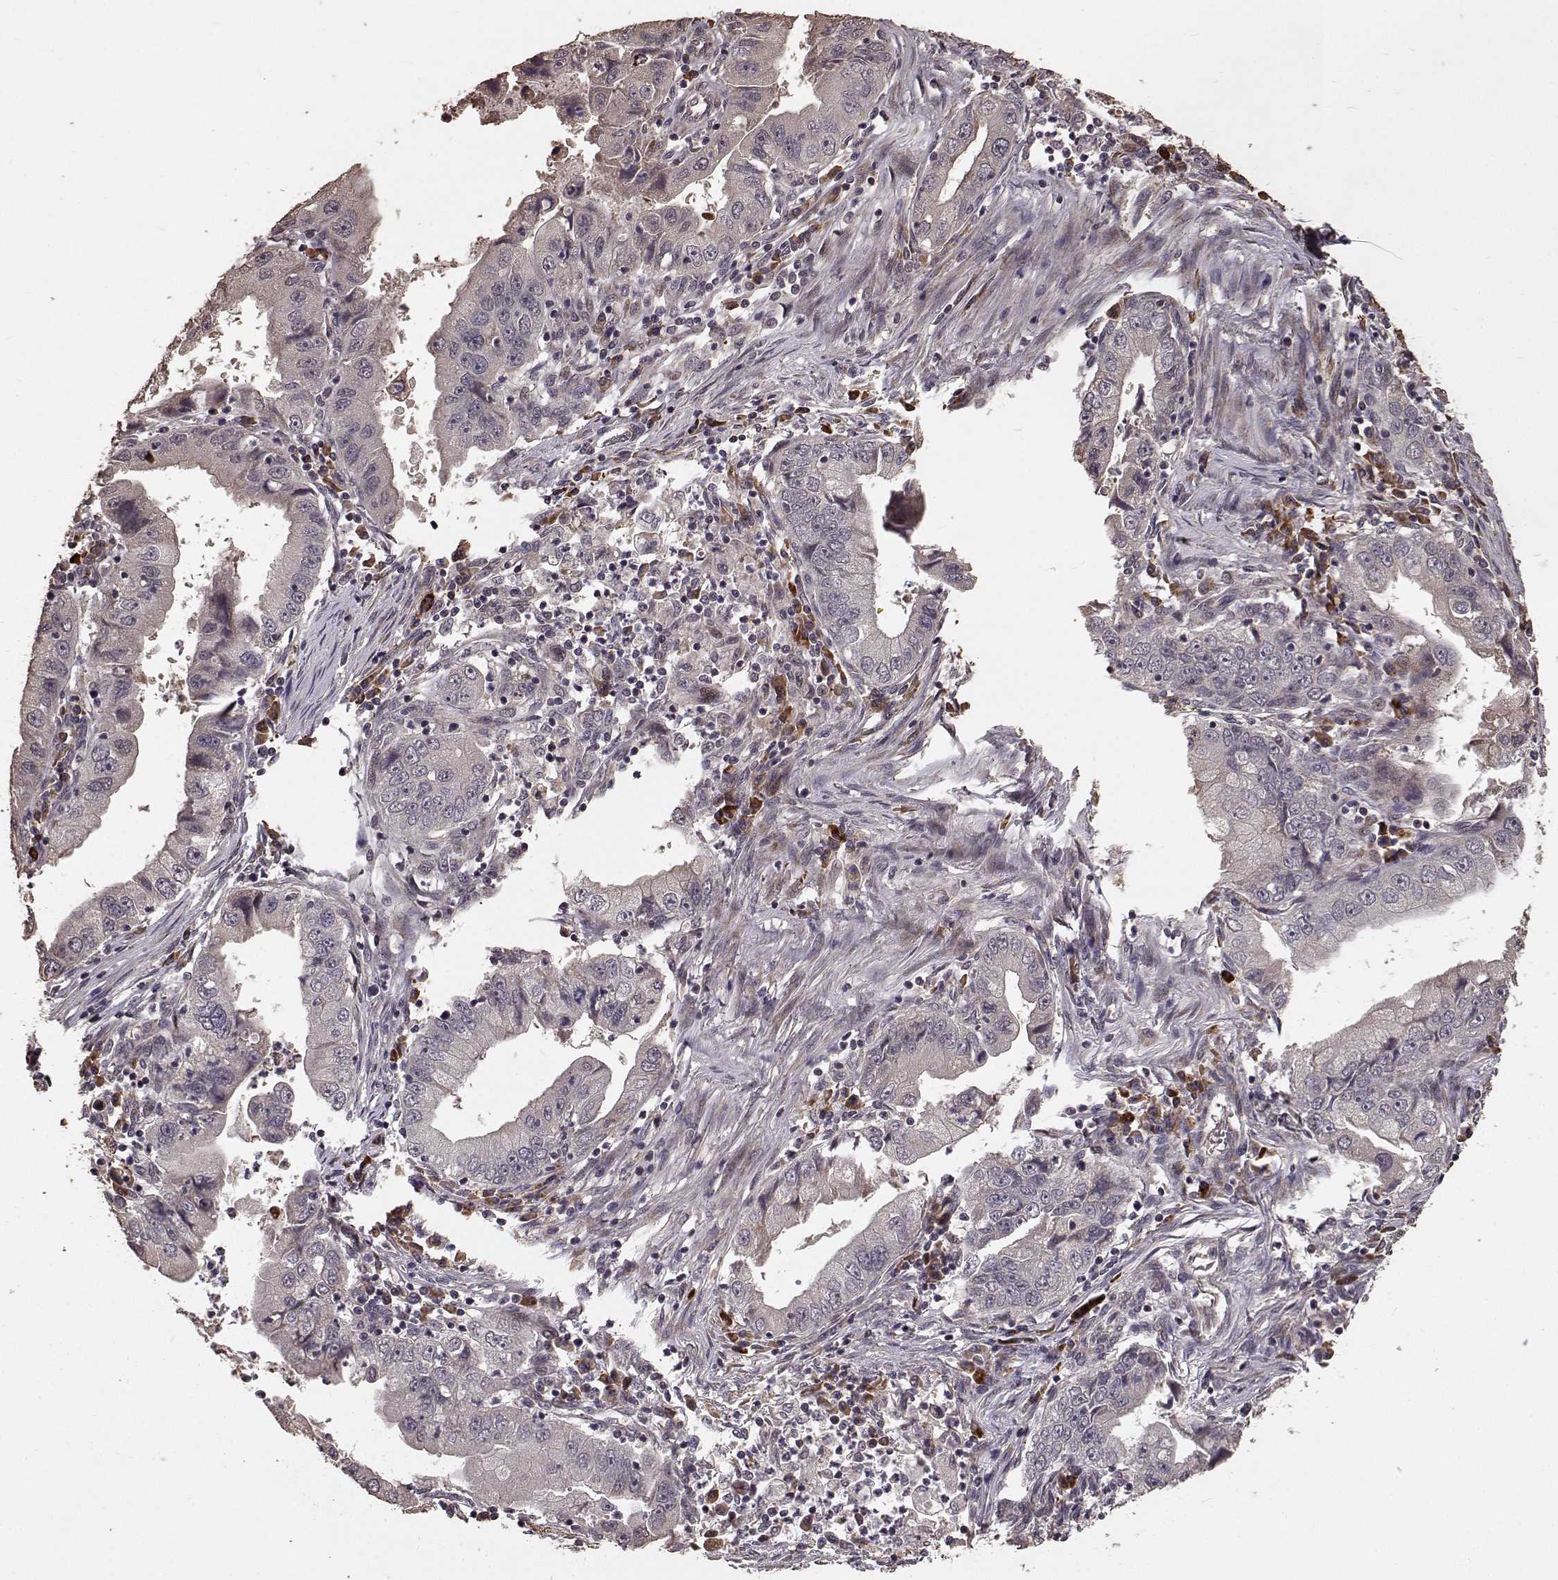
{"staining": {"intensity": "weak", "quantity": ">75%", "location": "cytoplasmic/membranous"}, "tissue": "stomach cancer", "cell_type": "Tumor cells", "image_type": "cancer", "snomed": [{"axis": "morphology", "description": "Adenocarcinoma, NOS"}, {"axis": "topography", "description": "Stomach"}], "caption": "Stomach adenocarcinoma stained with a protein marker displays weak staining in tumor cells.", "gene": "USP15", "patient": {"sex": "male", "age": 76}}